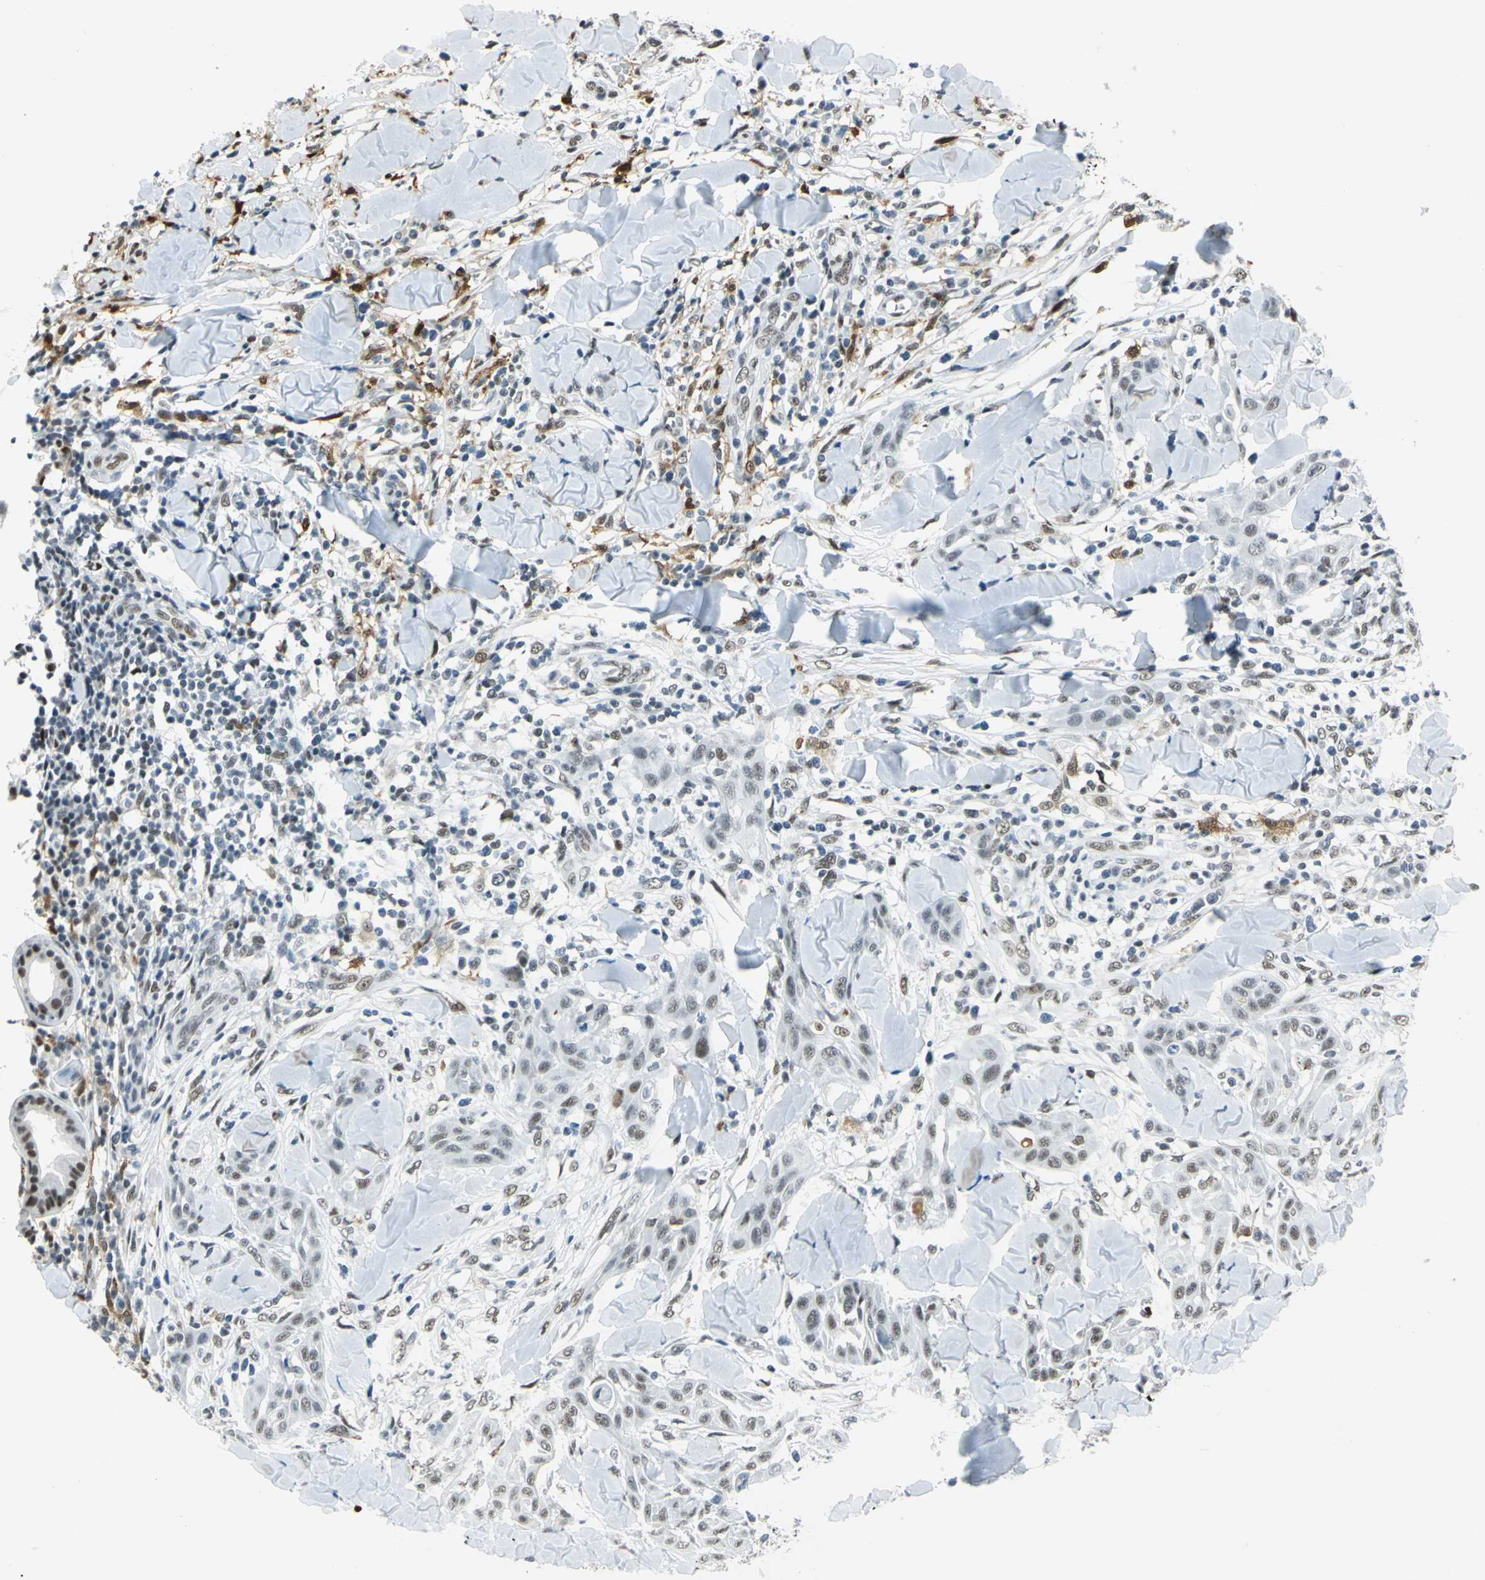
{"staining": {"intensity": "weak", "quantity": "25%-75%", "location": "nuclear"}, "tissue": "skin cancer", "cell_type": "Tumor cells", "image_type": "cancer", "snomed": [{"axis": "morphology", "description": "Squamous cell carcinoma, NOS"}, {"axis": "topography", "description": "Skin"}], "caption": "An immunohistochemistry (IHC) photomicrograph of neoplastic tissue is shown. Protein staining in brown labels weak nuclear positivity in skin squamous cell carcinoma within tumor cells.", "gene": "MTMR10", "patient": {"sex": "male", "age": 24}}